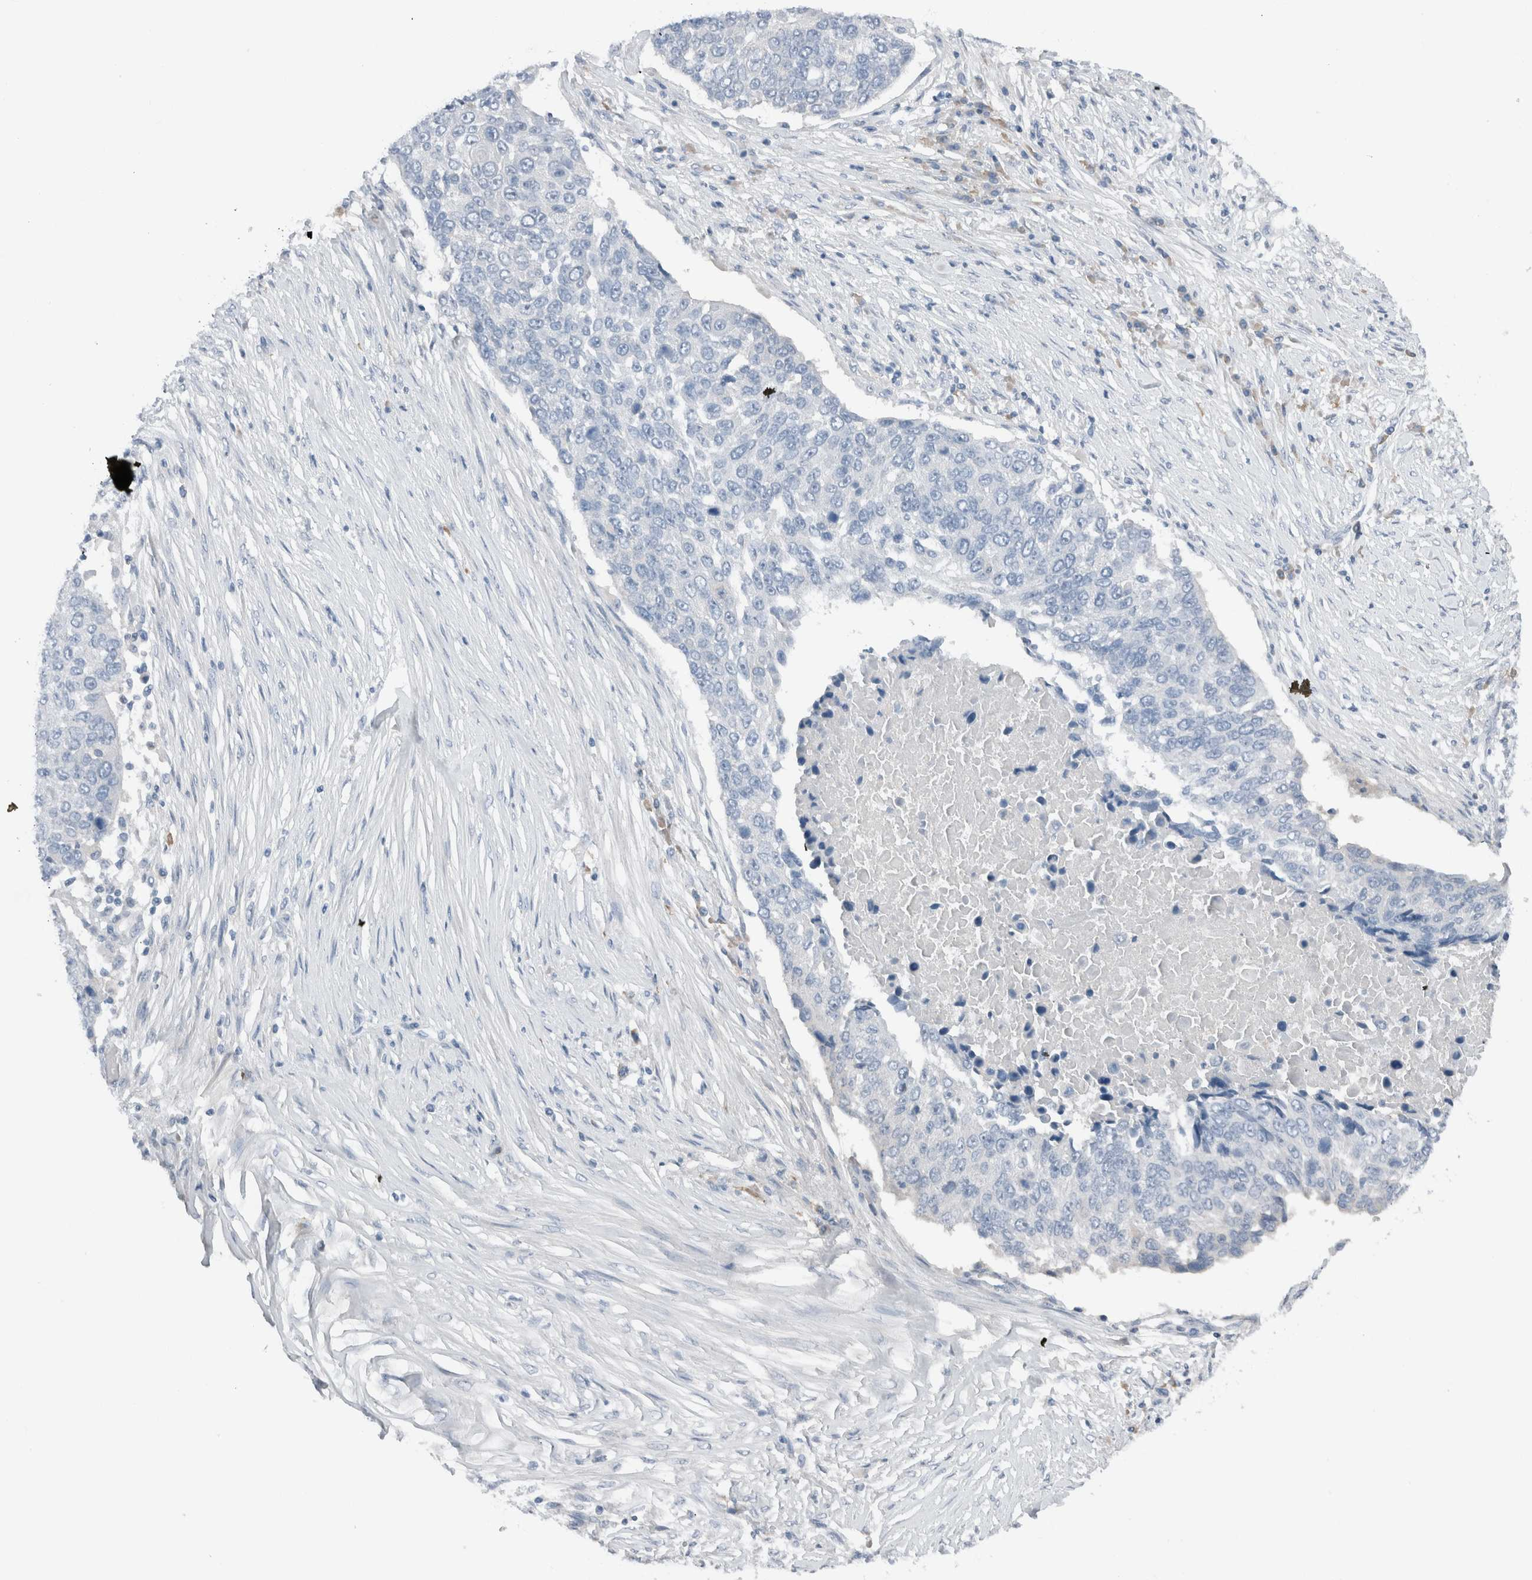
{"staining": {"intensity": "negative", "quantity": "none", "location": "none"}, "tissue": "lung cancer", "cell_type": "Tumor cells", "image_type": "cancer", "snomed": [{"axis": "morphology", "description": "Squamous cell carcinoma, NOS"}, {"axis": "topography", "description": "Lung"}], "caption": "Immunohistochemical staining of lung squamous cell carcinoma reveals no significant staining in tumor cells.", "gene": "DUOX1", "patient": {"sex": "male", "age": 66}}